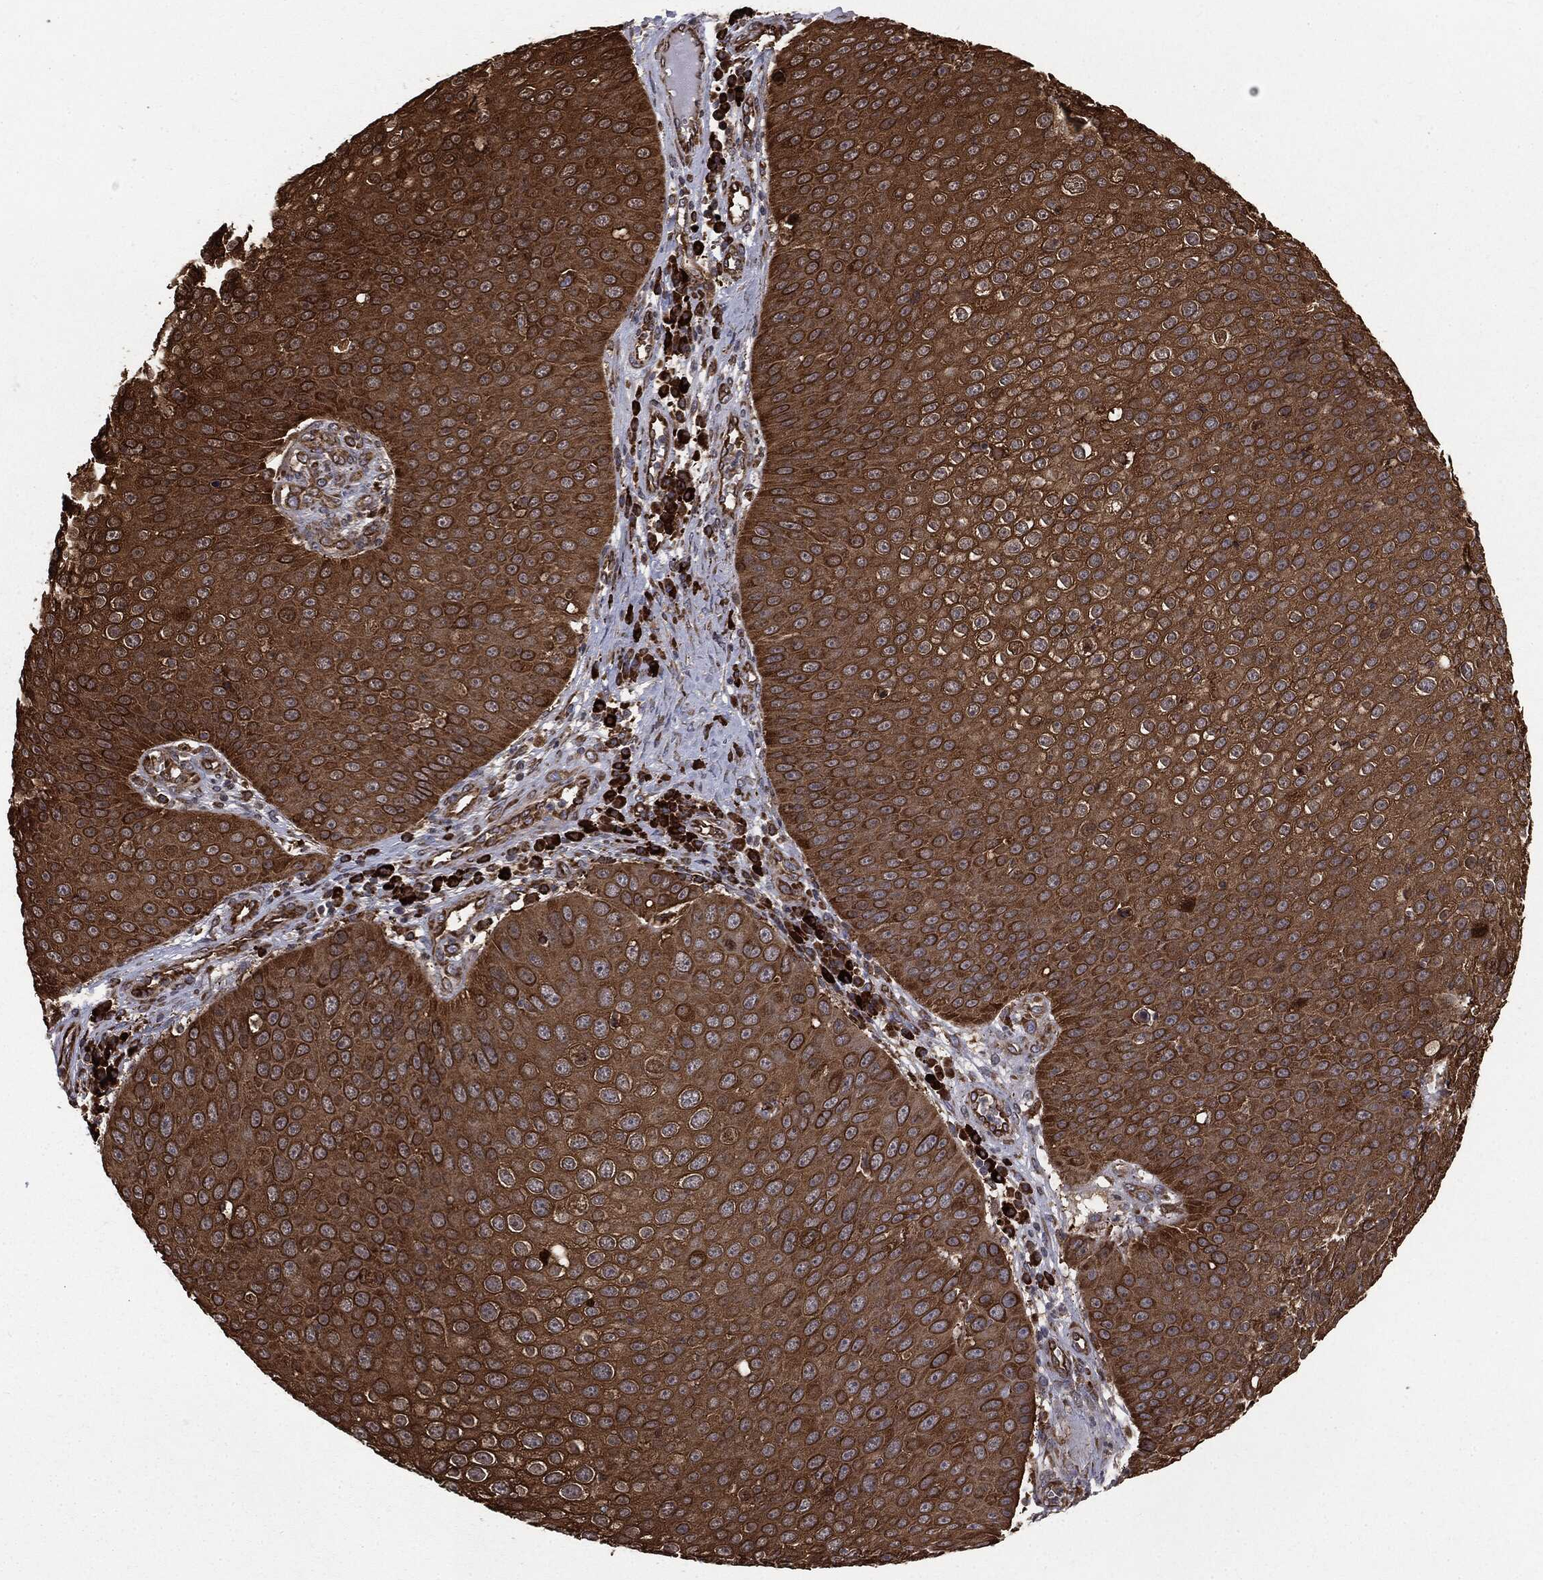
{"staining": {"intensity": "strong", "quantity": ">75%", "location": "cytoplasmic/membranous"}, "tissue": "skin cancer", "cell_type": "Tumor cells", "image_type": "cancer", "snomed": [{"axis": "morphology", "description": "Squamous cell carcinoma, NOS"}, {"axis": "topography", "description": "Skin"}], "caption": "Immunohistochemical staining of skin cancer (squamous cell carcinoma) shows high levels of strong cytoplasmic/membranous protein staining in approximately >75% of tumor cells.", "gene": "CYLD", "patient": {"sex": "male", "age": 71}}